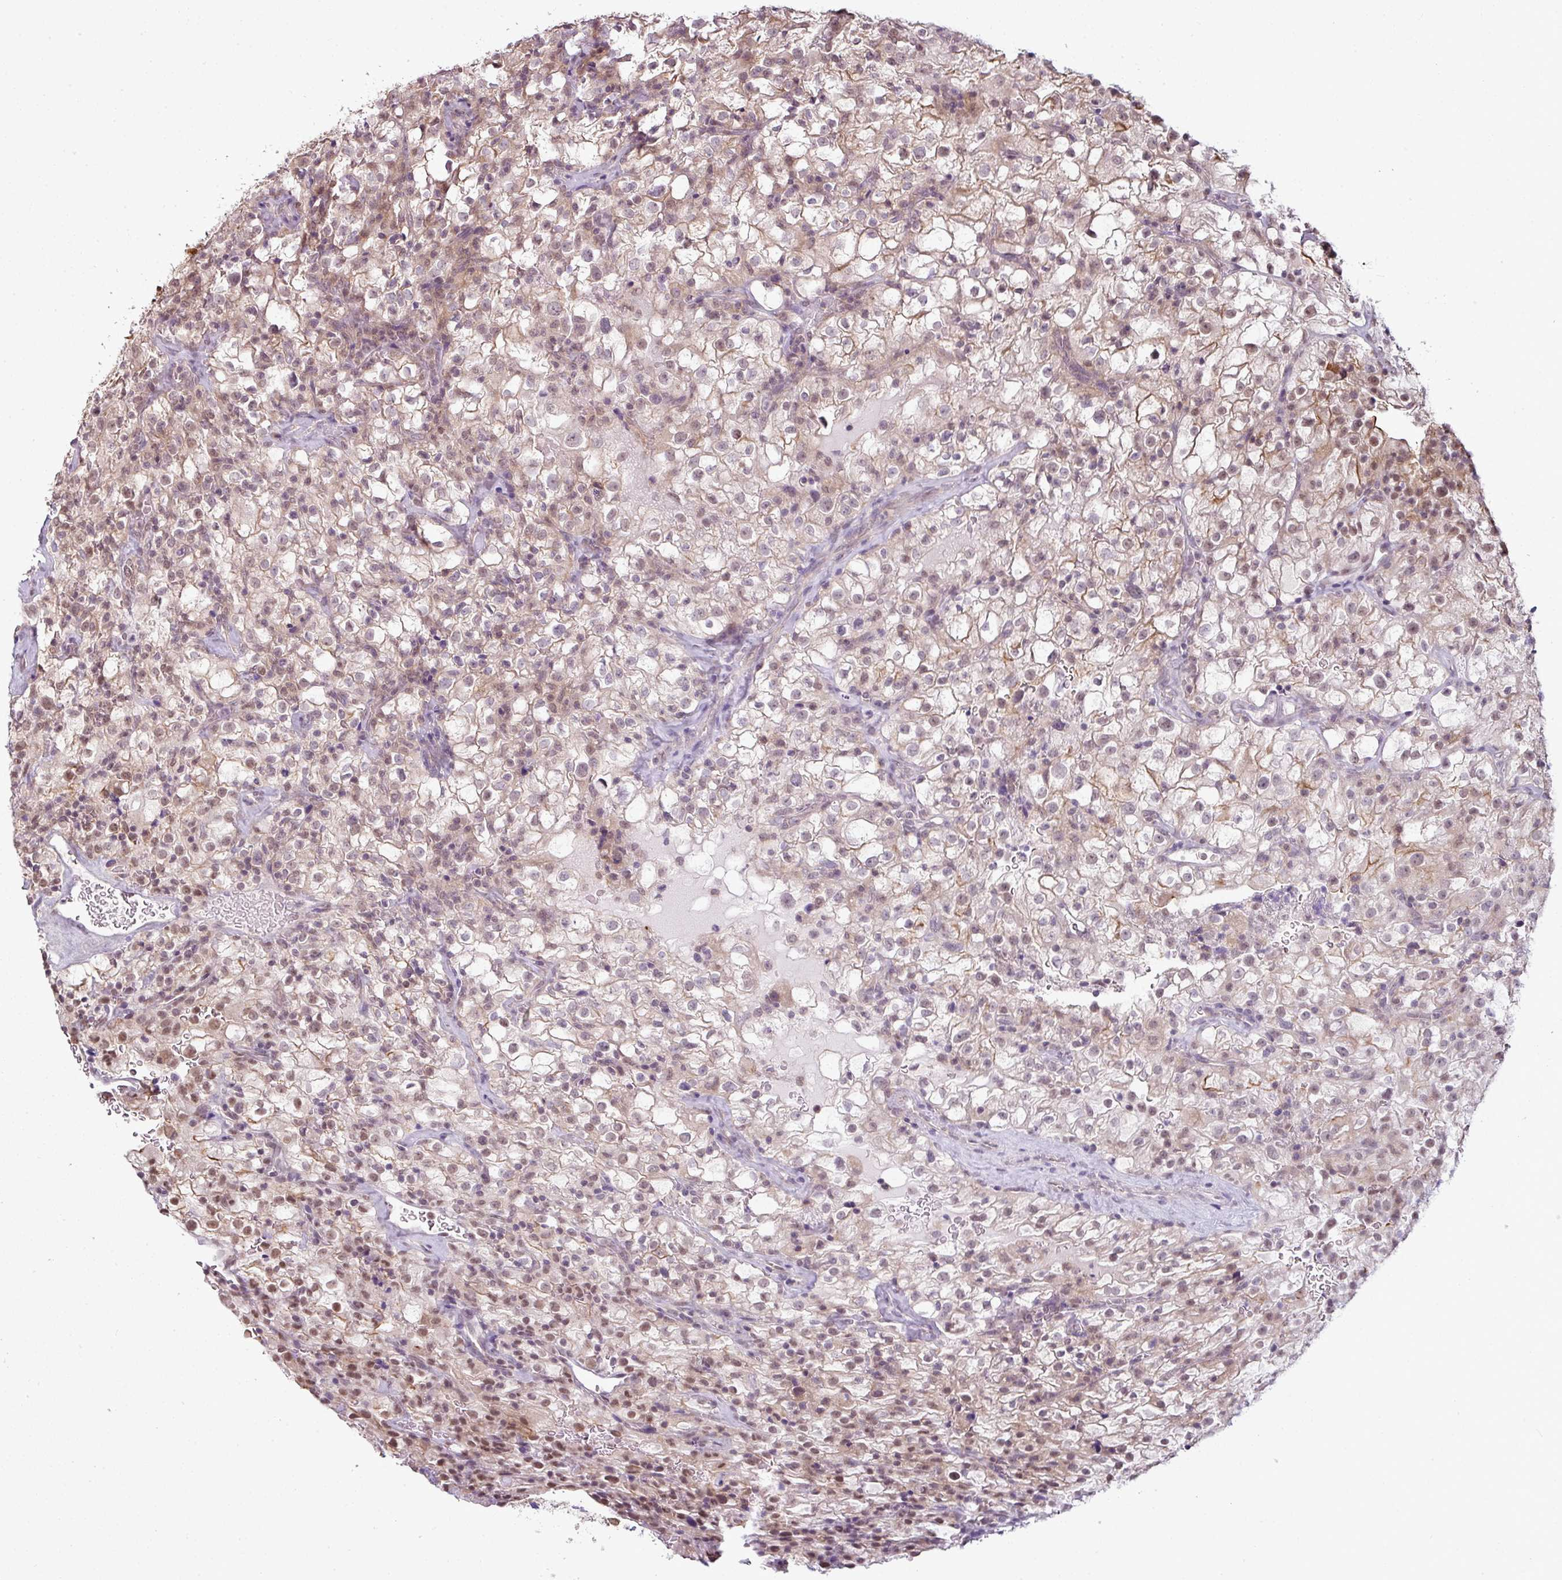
{"staining": {"intensity": "moderate", "quantity": "25%-75%", "location": "nuclear"}, "tissue": "renal cancer", "cell_type": "Tumor cells", "image_type": "cancer", "snomed": [{"axis": "morphology", "description": "Adenocarcinoma, NOS"}, {"axis": "topography", "description": "Kidney"}], "caption": "Brown immunohistochemical staining in human renal adenocarcinoma displays moderate nuclear expression in about 25%-75% of tumor cells.", "gene": "DERPC", "patient": {"sex": "female", "age": 74}}